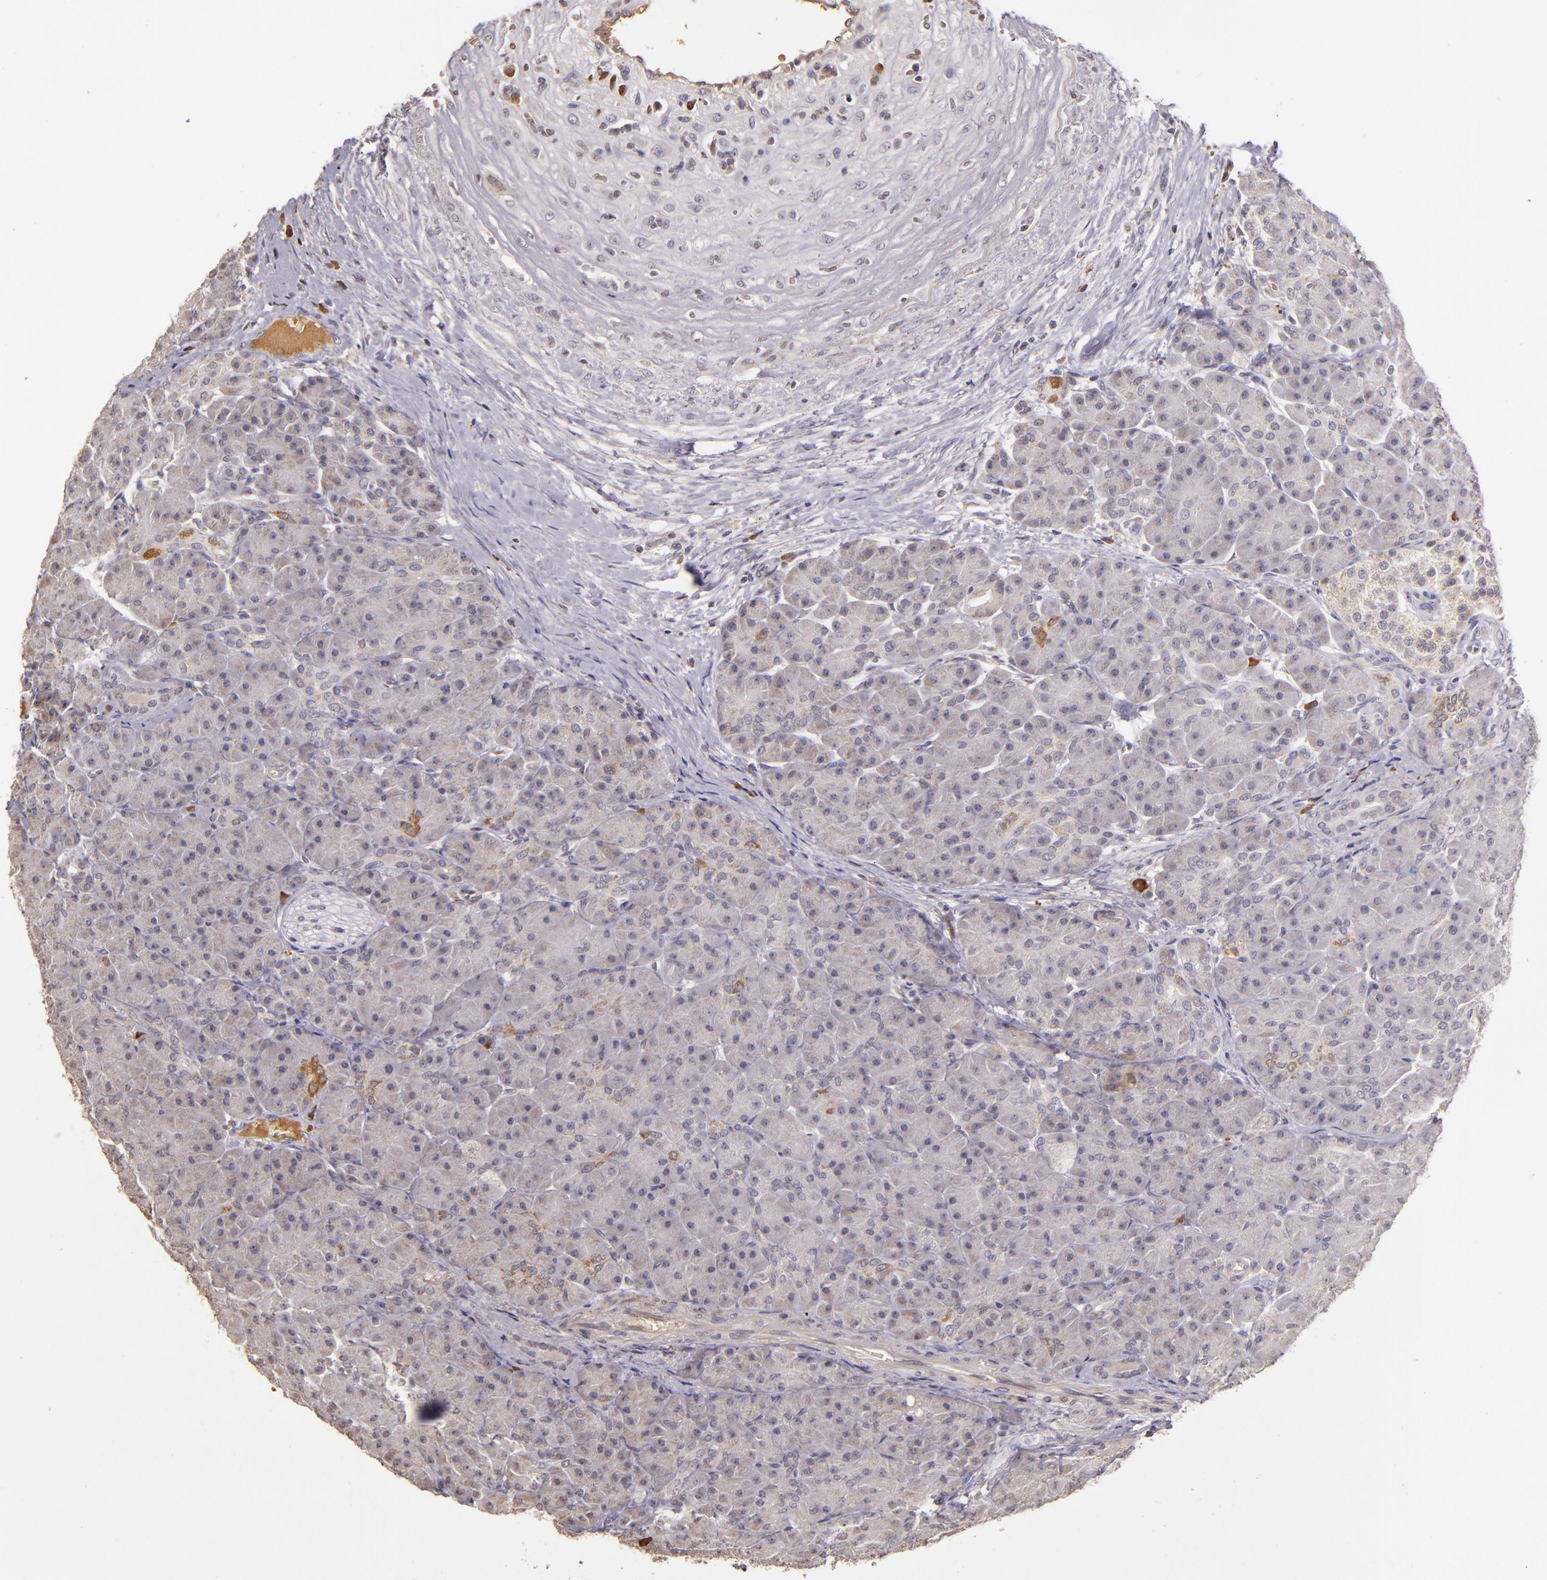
{"staining": {"intensity": "negative", "quantity": "none", "location": "none"}, "tissue": "pancreas", "cell_type": "Exocrine glandular cells", "image_type": "normal", "snomed": [{"axis": "morphology", "description": "Normal tissue, NOS"}, {"axis": "topography", "description": "Pancreas"}], "caption": "Normal pancreas was stained to show a protein in brown. There is no significant expression in exocrine glandular cells. (DAB (3,3'-diaminobenzidine) immunohistochemistry with hematoxylin counter stain).", "gene": "ABL1", "patient": {"sex": "male", "age": 66}}